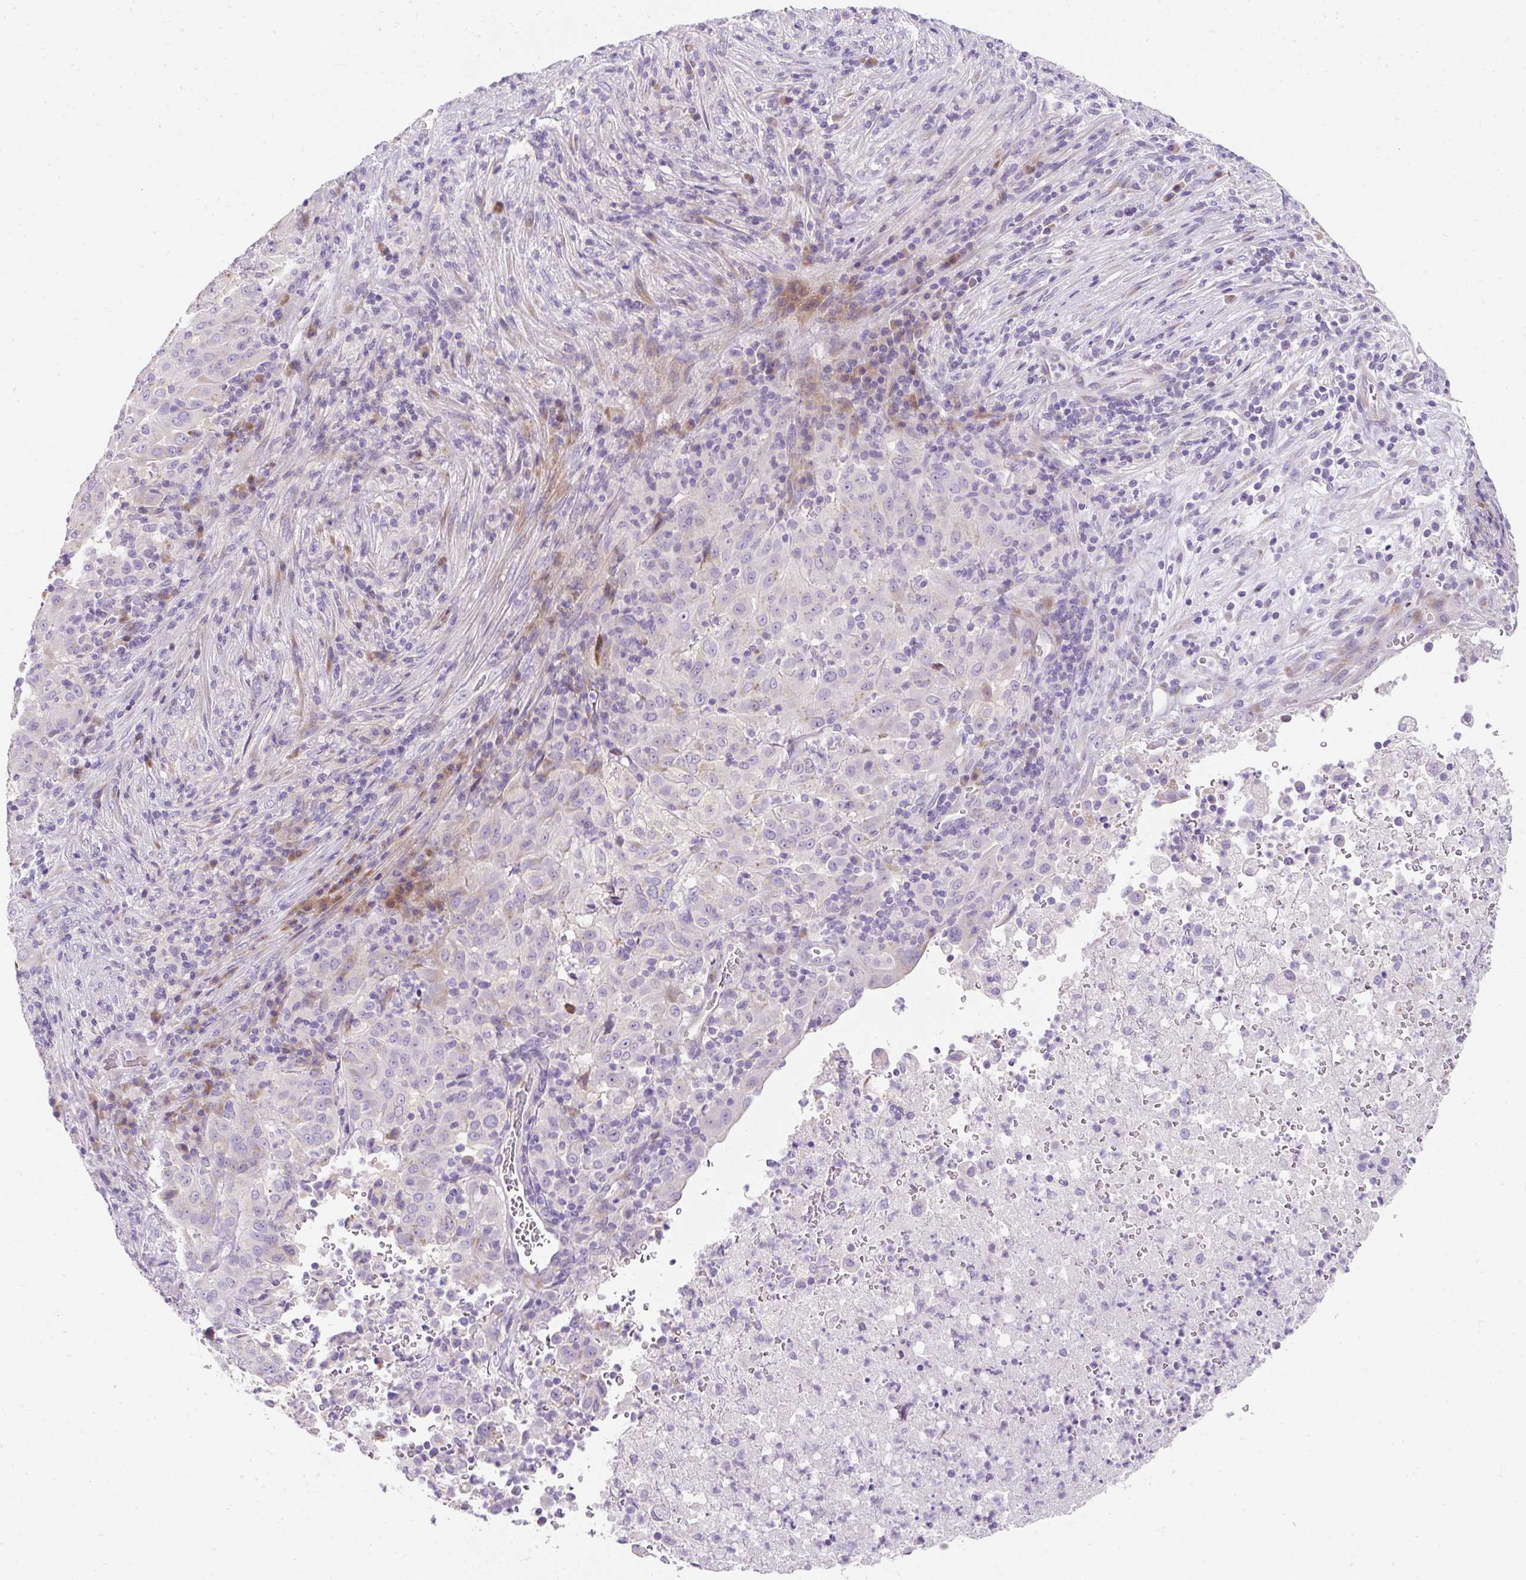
{"staining": {"intensity": "negative", "quantity": "none", "location": "none"}, "tissue": "pancreatic cancer", "cell_type": "Tumor cells", "image_type": "cancer", "snomed": [{"axis": "morphology", "description": "Adenocarcinoma, NOS"}, {"axis": "topography", "description": "Pancreas"}], "caption": "DAB (3,3'-diaminobenzidine) immunohistochemical staining of adenocarcinoma (pancreatic) shows no significant staining in tumor cells.", "gene": "DTX4", "patient": {"sex": "male", "age": 63}}